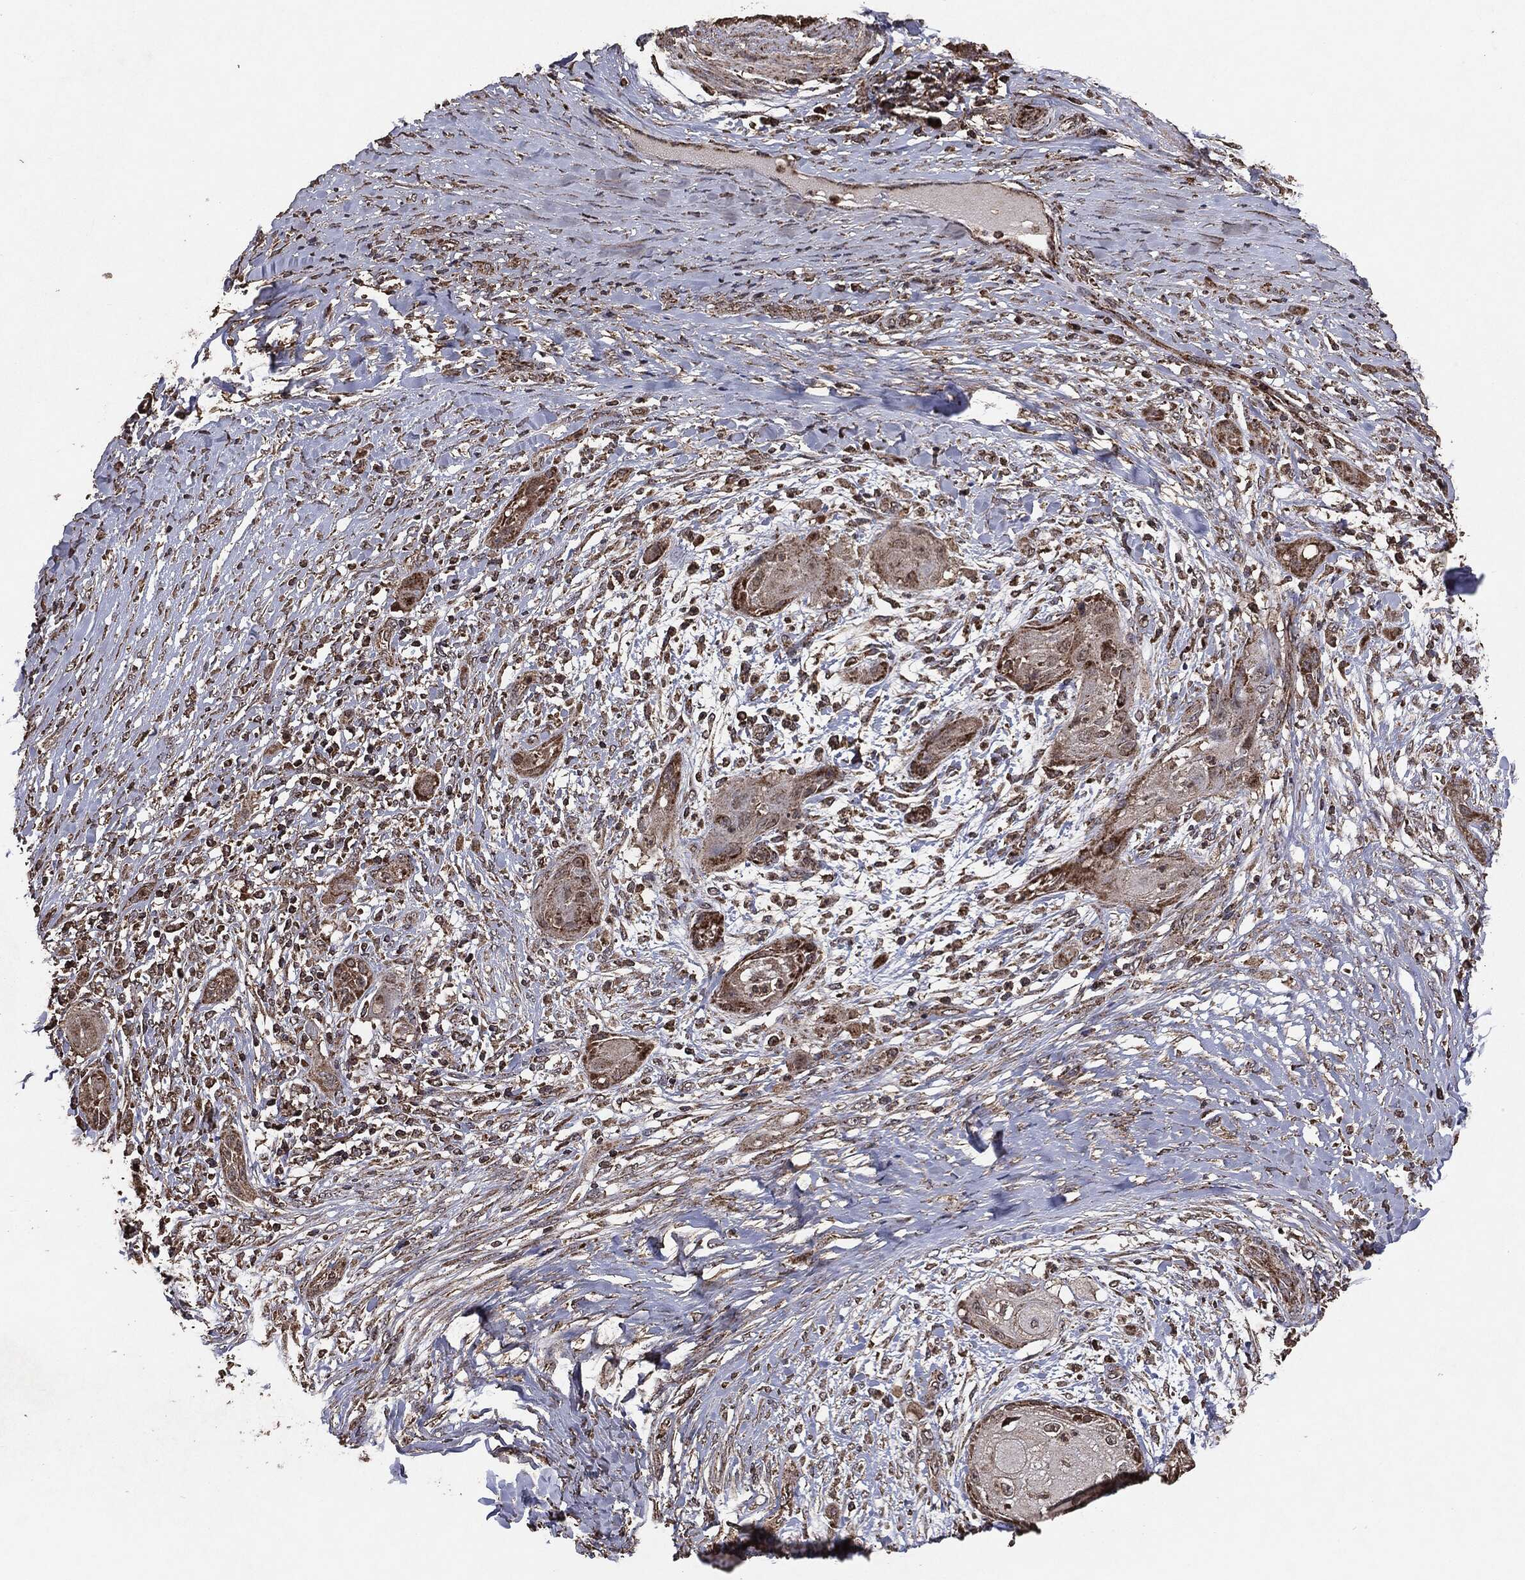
{"staining": {"intensity": "weak", "quantity": ">75%", "location": "cytoplasmic/membranous"}, "tissue": "skin cancer", "cell_type": "Tumor cells", "image_type": "cancer", "snomed": [{"axis": "morphology", "description": "Squamous cell carcinoma, NOS"}, {"axis": "topography", "description": "Skin"}], "caption": "High-magnification brightfield microscopy of skin cancer stained with DAB (3,3'-diaminobenzidine) (brown) and counterstained with hematoxylin (blue). tumor cells exhibit weak cytoplasmic/membranous expression is seen in approximately>75% of cells. (brown staining indicates protein expression, while blue staining denotes nuclei).", "gene": "MTOR", "patient": {"sex": "male", "age": 62}}